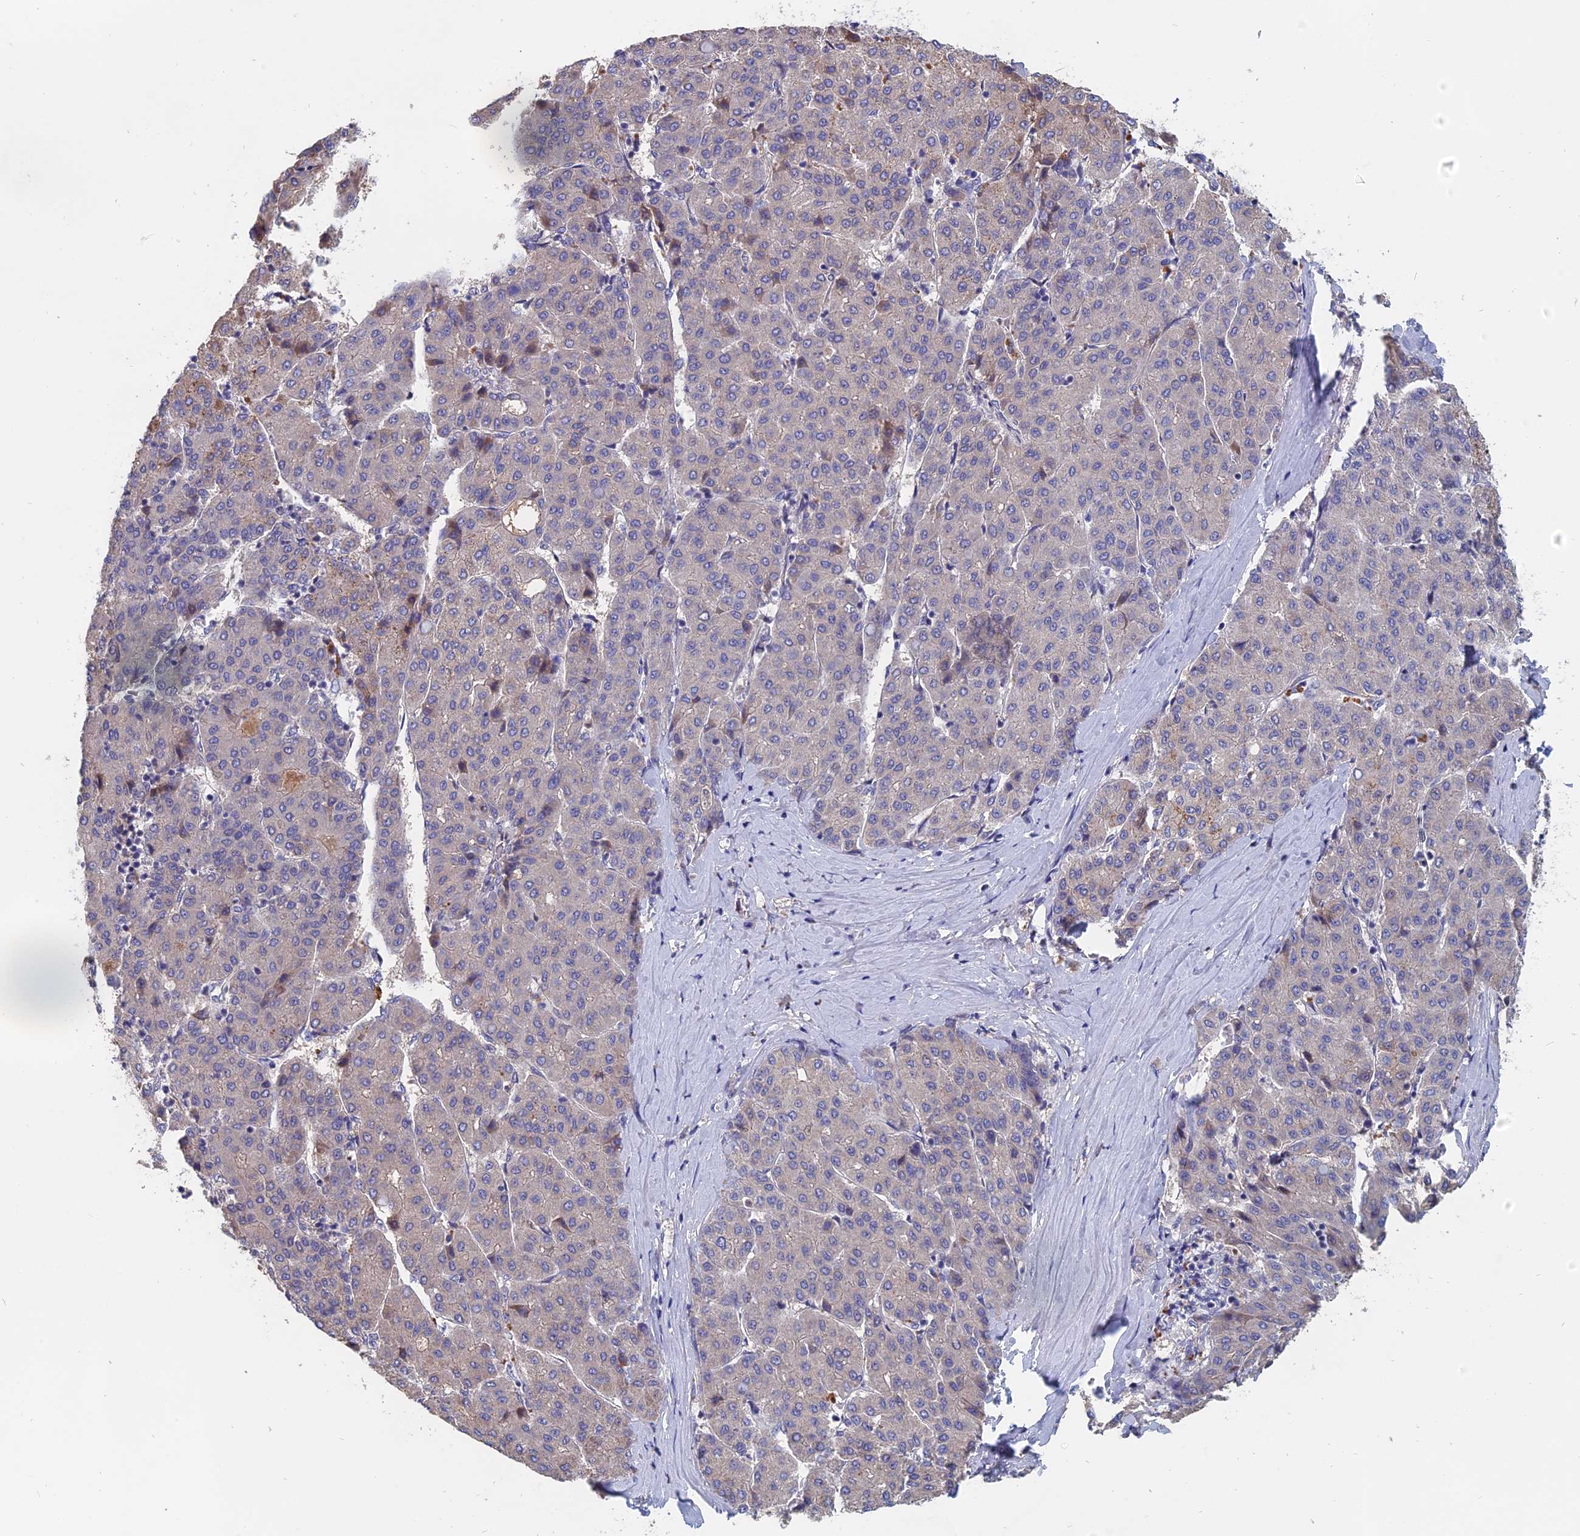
{"staining": {"intensity": "weak", "quantity": "<25%", "location": "cytoplasmic/membranous"}, "tissue": "liver cancer", "cell_type": "Tumor cells", "image_type": "cancer", "snomed": [{"axis": "morphology", "description": "Carcinoma, Hepatocellular, NOS"}, {"axis": "topography", "description": "Liver"}], "caption": "Hepatocellular carcinoma (liver) was stained to show a protein in brown. There is no significant expression in tumor cells. (Stains: DAB immunohistochemistry with hematoxylin counter stain, Microscopy: brightfield microscopy at high magnification).", "gene": "SLC33A1", "patient": {"sex": "male", "age": 65}}